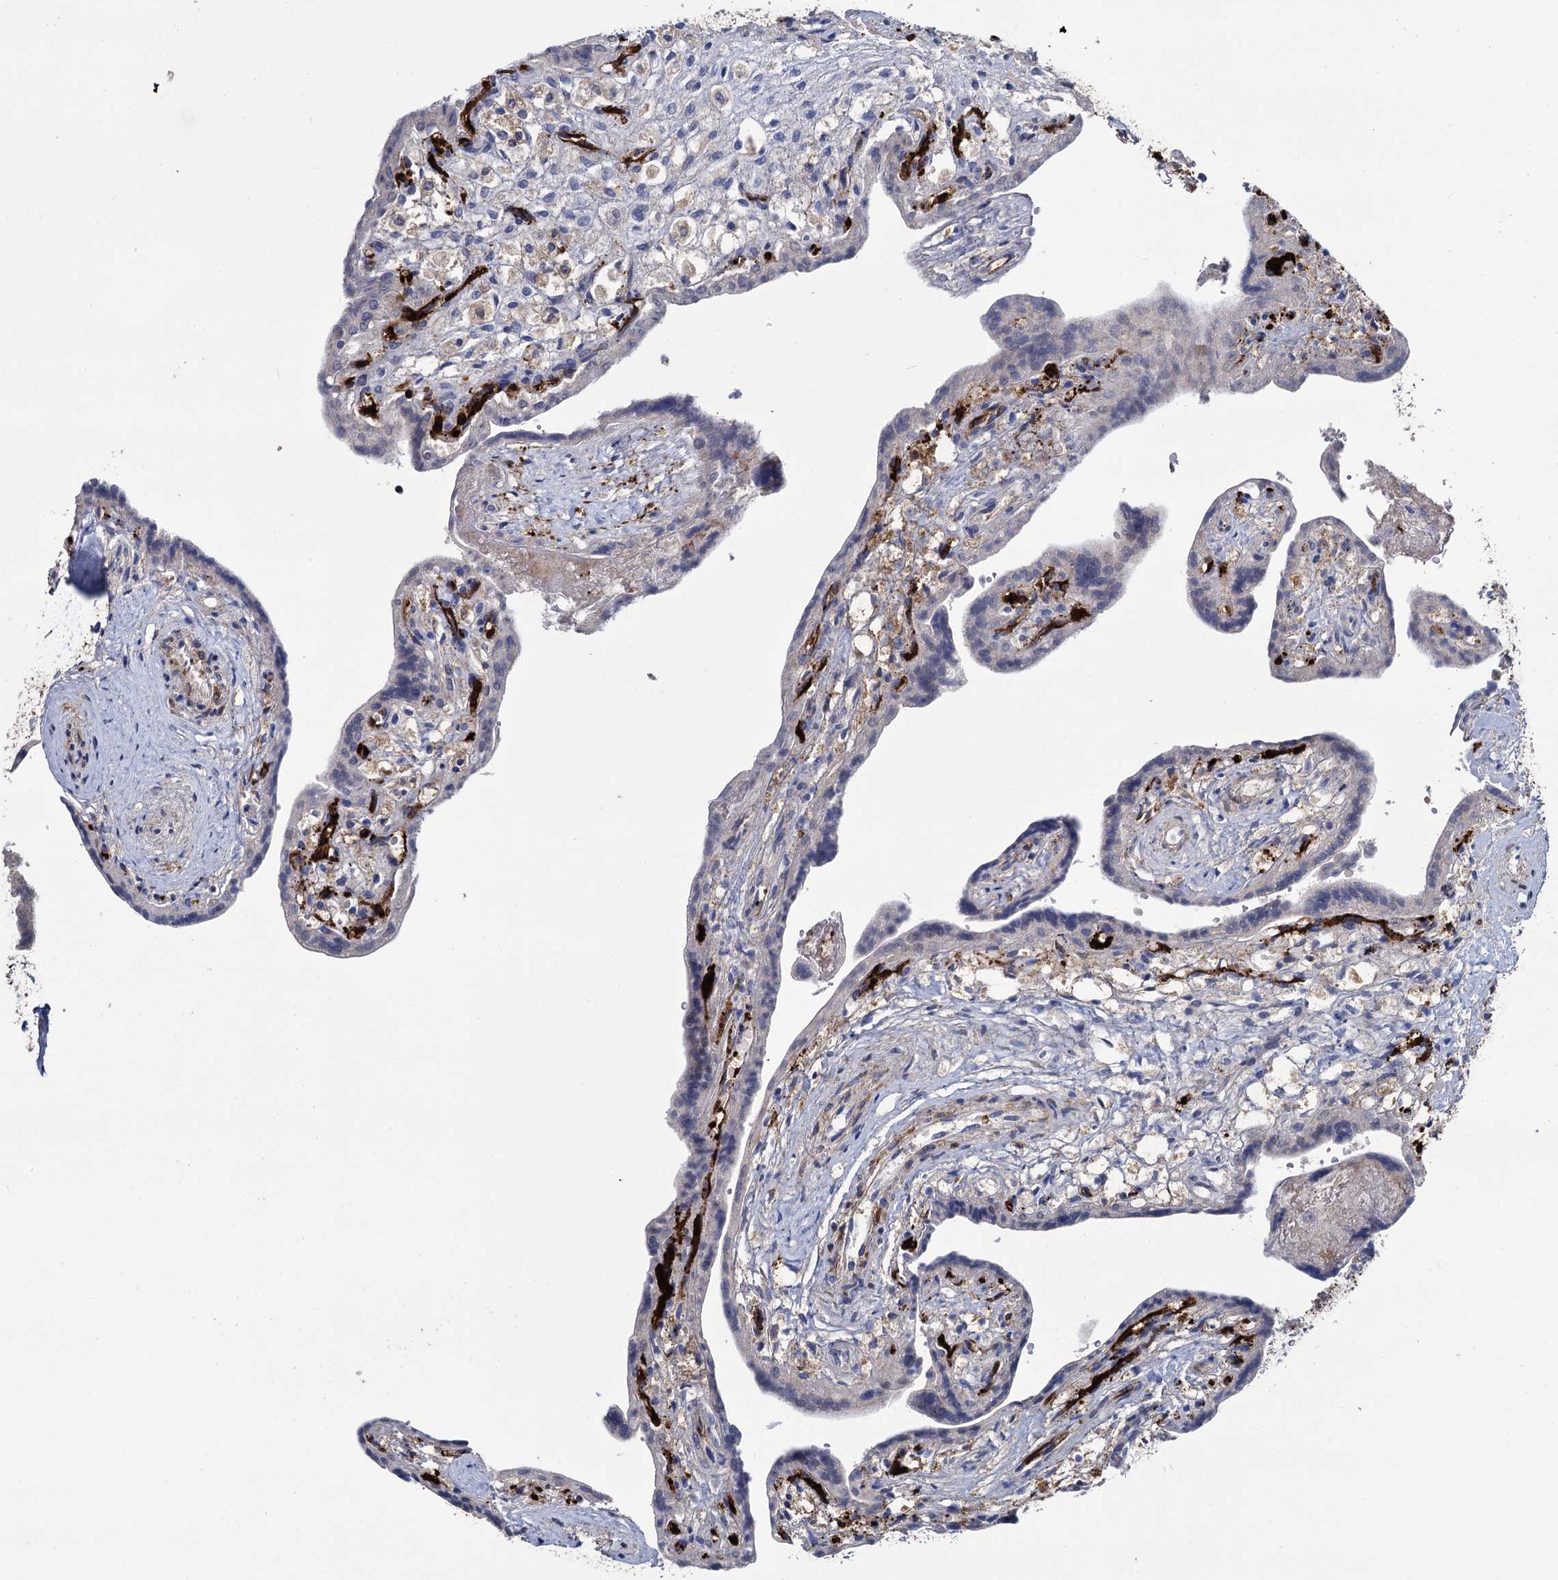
{"staining": {"intensity": "negative", "quantity": "none", "location": "none"}, "tissue": "placenta", "cell_type": "Trophoblastic cells", "image_type": "normal", "snomed": [{"axis": "morphology", "description": "Normal tissue, NOS"}, {"axis": "topography", "description": "Placenta"}], "caption": "Placenta was stained to show a protein in brown. There is no significant positivity in trophoblastic cells. (Stains: DAB (3,3'-diaminobenzidine) IHC with hematoxylin counter stain, Microscopy: brightfield microscopy at high magnification).", "gene": "FABP5", "patient": {"sex": "female", "age": 37}}